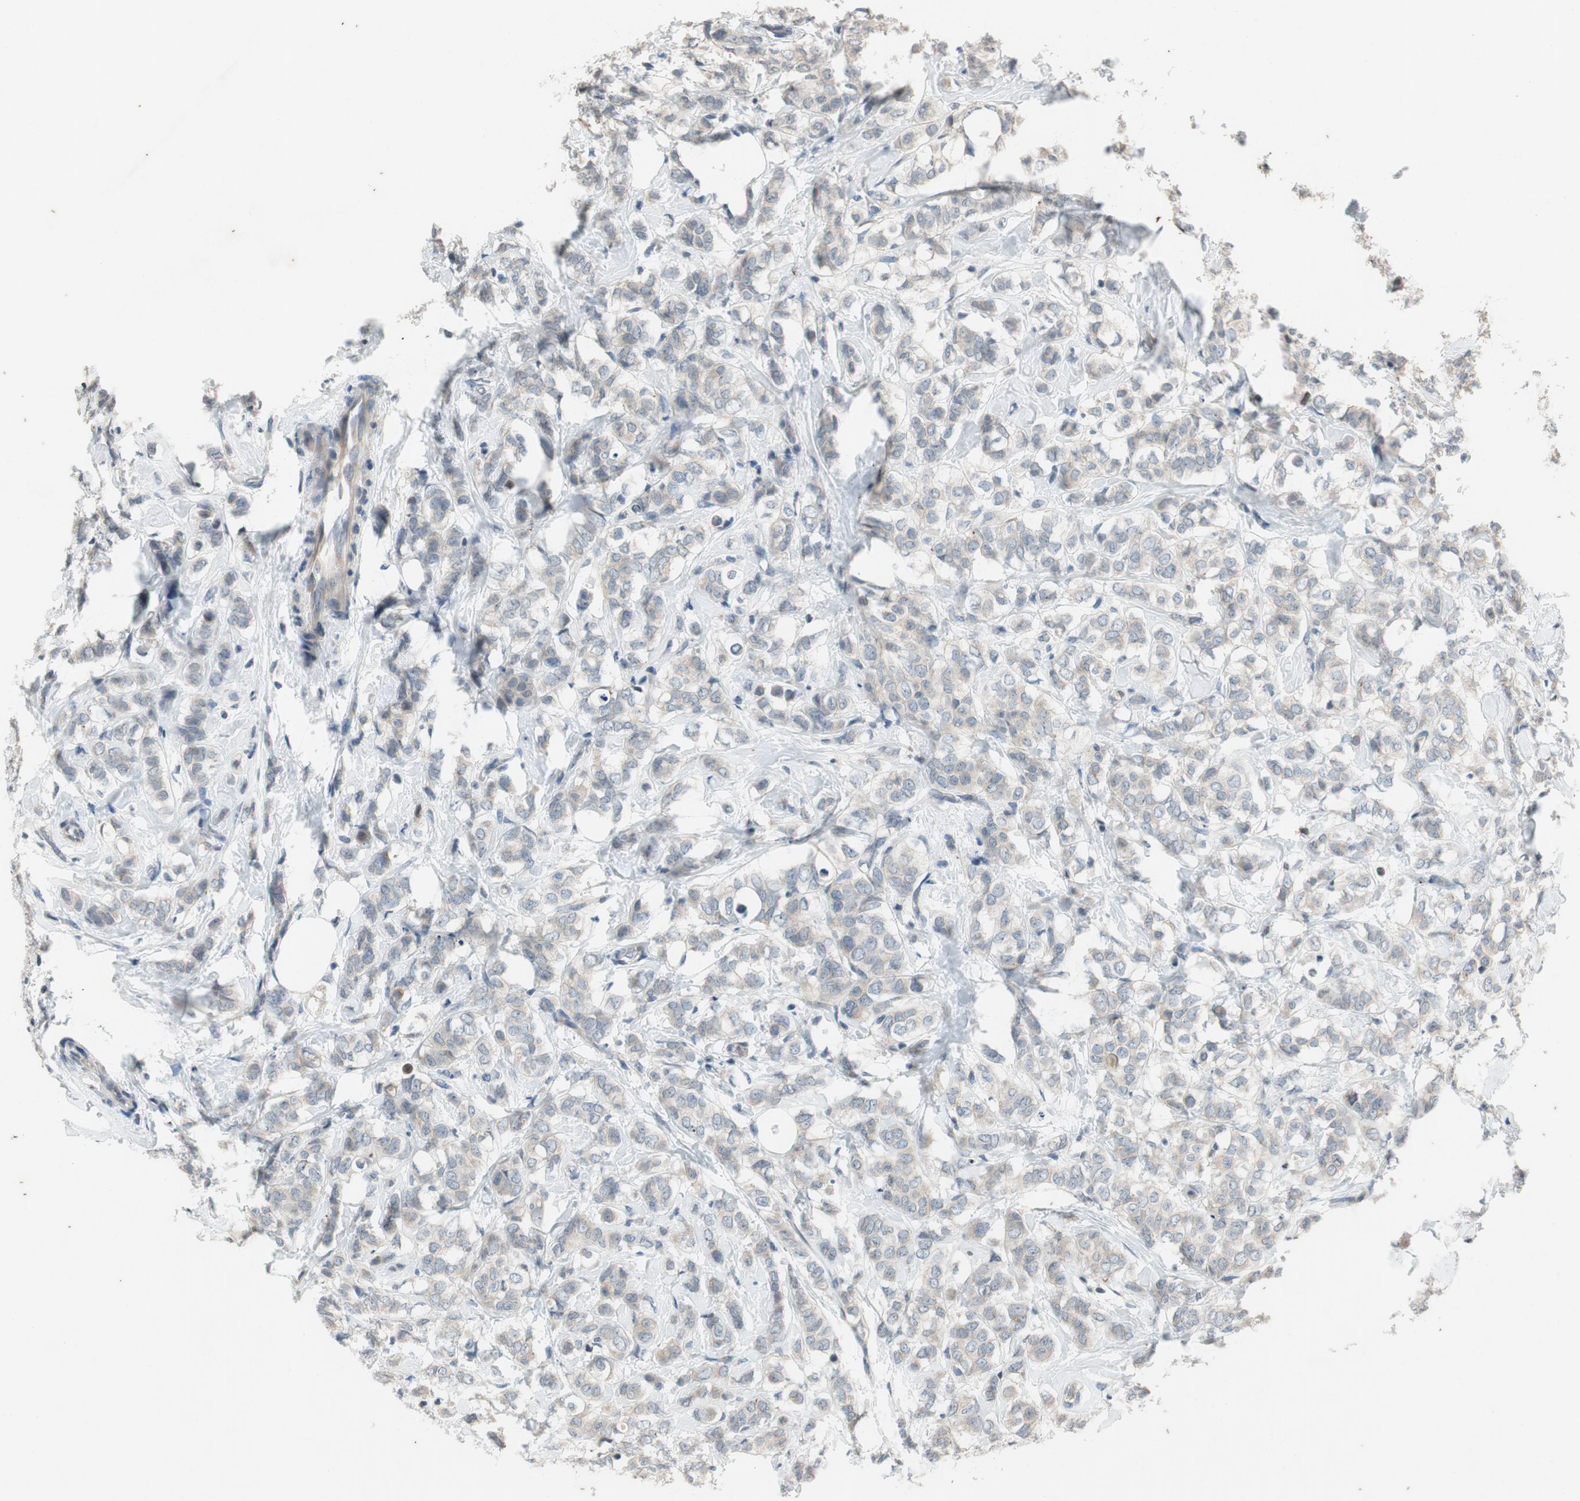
{"staining": {"intensity": "weak", "quantity": ">75%", "location": "cytoplasmic/membranous"}, "tissue": "breast cancer", "cell_type": "Tumor cells", "image_type": "cancer", "snomed": [{"axis": "morphology", "description": "Lobular carcinoma"}, {"axis": "topography", "description": "Breast"}], "caption": "A brown stain labels weak cytoplasmic/membranous staining of a protein in breast lobular carcinoma tumor cells. The protein of interest is stained brown, and the nuclei are stained in blue (DAB (3,3'-diaminobenzidine) IHC with brightfield microscopy, high magnification).", "gene": "ATP2C1", "patient": {"sex": "female", "age": 60}}